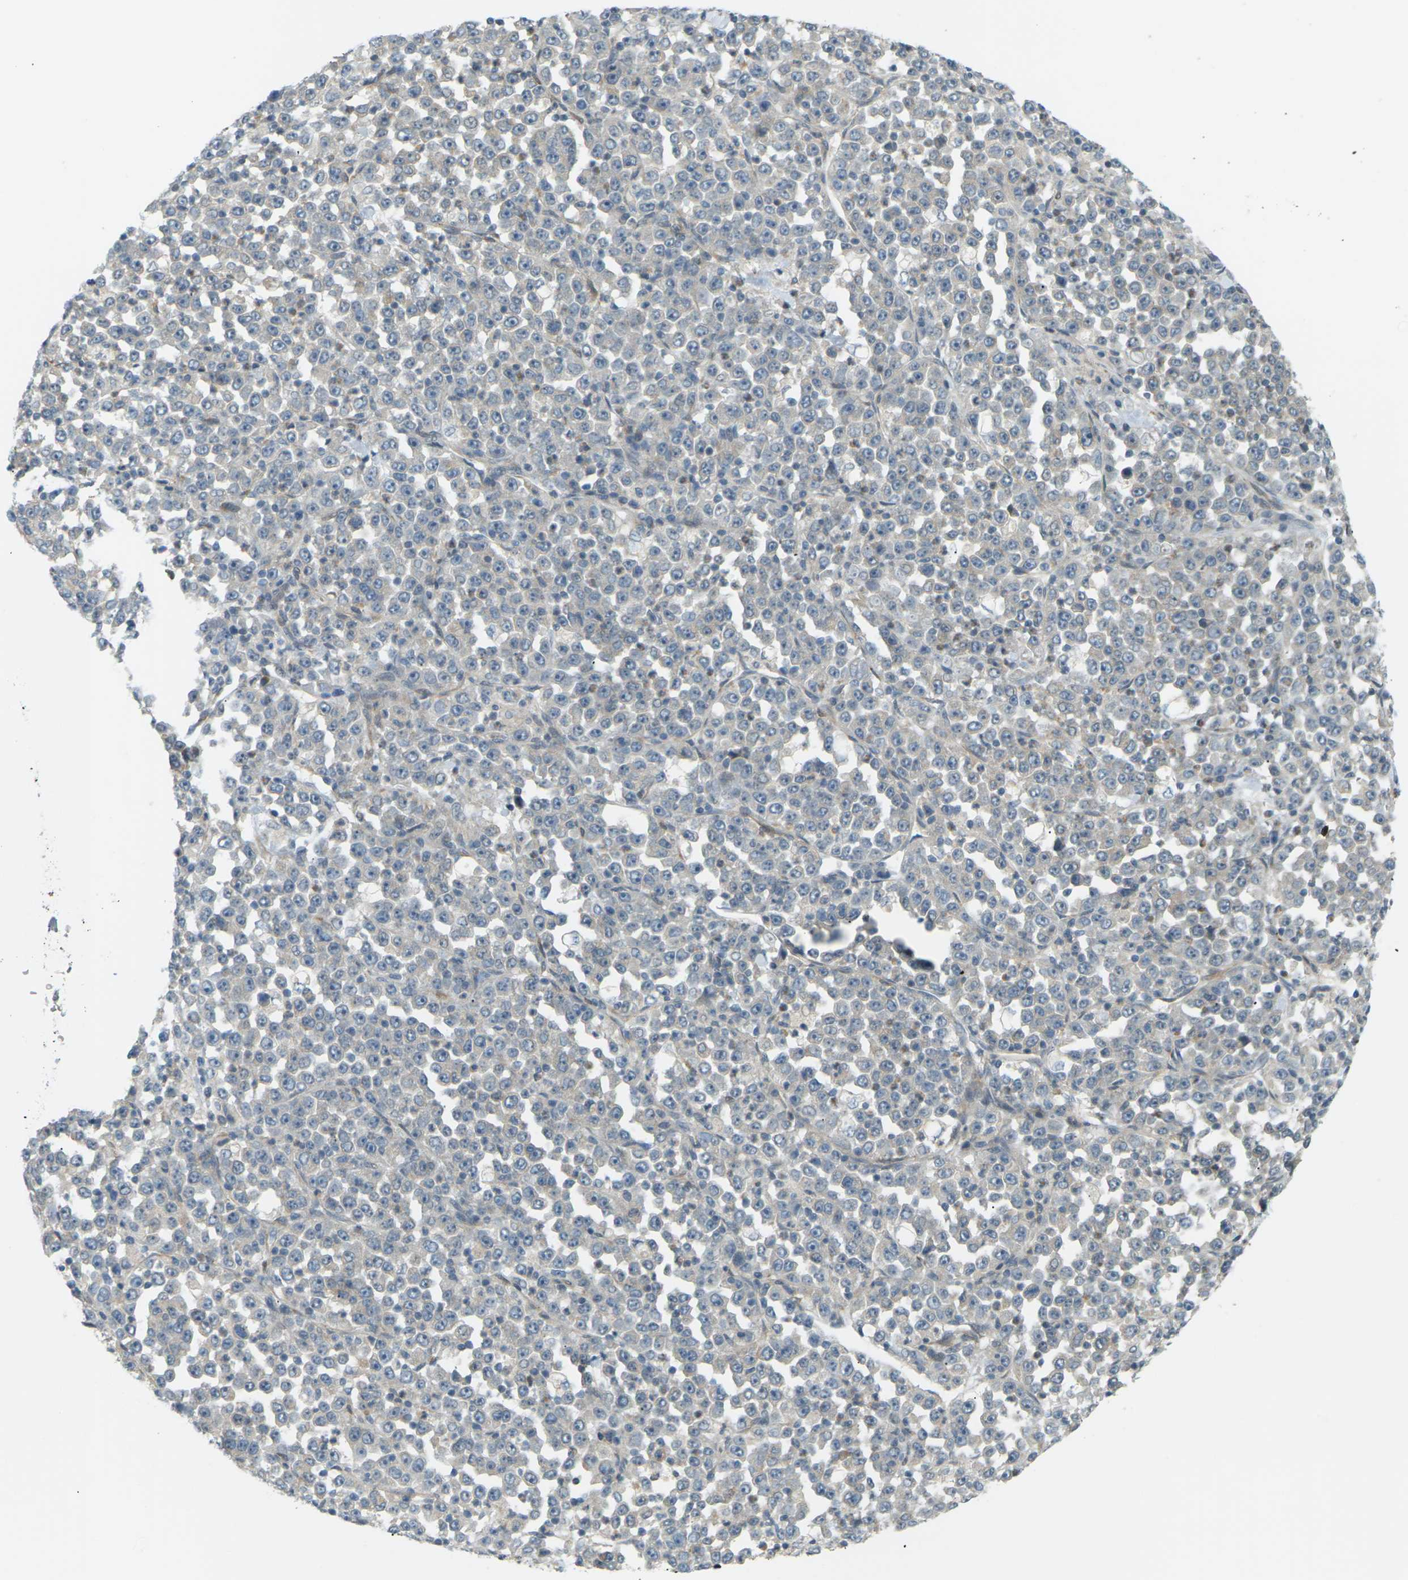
{"staining": {"intensity": "weak", "quantity": ">75%", "location": "cytoplasmic/membranous"}, "tissue": "stomach cancer", "cell_type": "Tumor cells", "image_type": "cancer", "snomed": [{"axis": "morphology", "description": "Normal tissue, NOS"}, {"axis": "morphology", "description": "Adenocarcinoma, NOS"}, {"axis": "topography", "description": "Stomach, upper"}, {"axis": "topography", "description": "Stomach"}], "caption": "High-power microscopy captured an immunohistochemistry photomicrograph of stomach cancer (adenocarcinoma), revealing weak cytoplasmic/membranous staining in approximately >75% of tumor cells.", "gene": "SOCS6", "patient": {"sex": "male", "age": 59}}